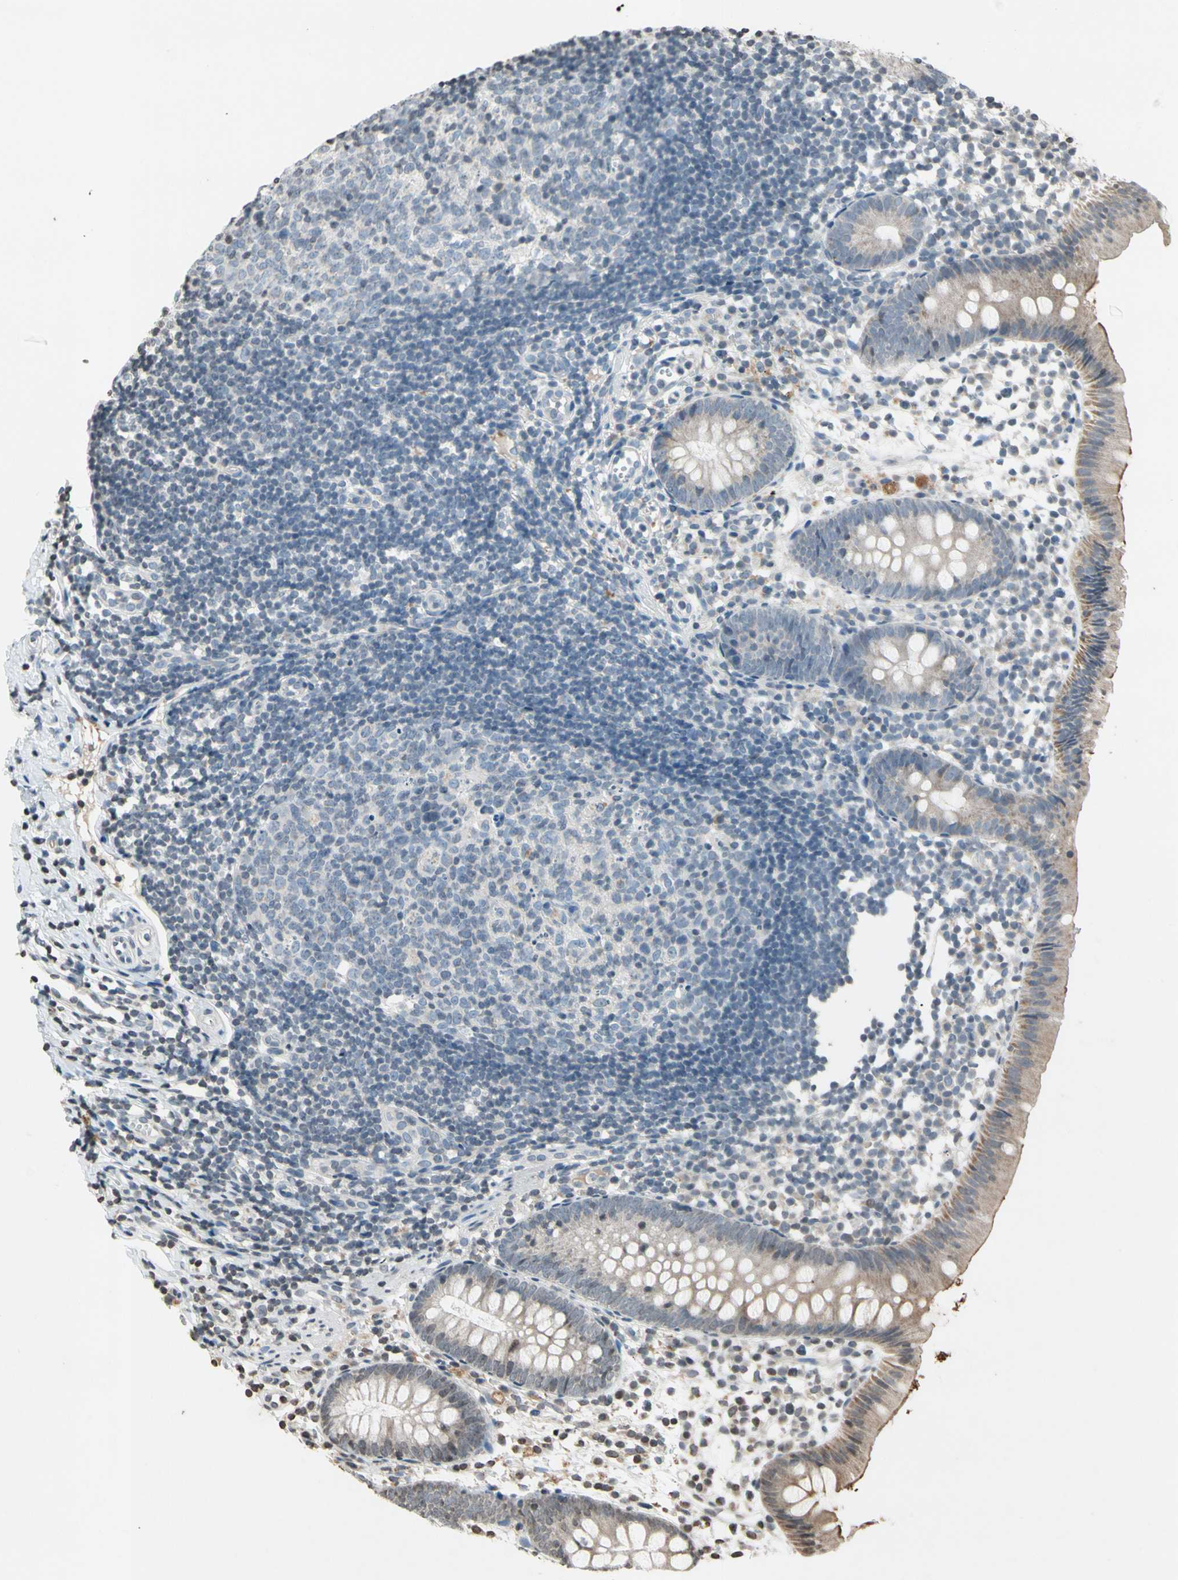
{"staining": {"intensity": "weak", "quantity": ">75%", "location": "cytoplasmic/membranous"}, "tissue": "appendix", "cell_type": "Glandular cells", "image_type": "normal", "snomed": [{"axis": "morphology", "description": "Normal tissue, NOS"}, {"axis": "topography", "description": "Appendix"}], "caption": "A low amount of weak cytoplasmic/membranous positivity is identified in approximately >75% of glandular cells in unremarkable appendix.", "gene": "CLDN11", "patient": {"sex": "female", "age": 20}}